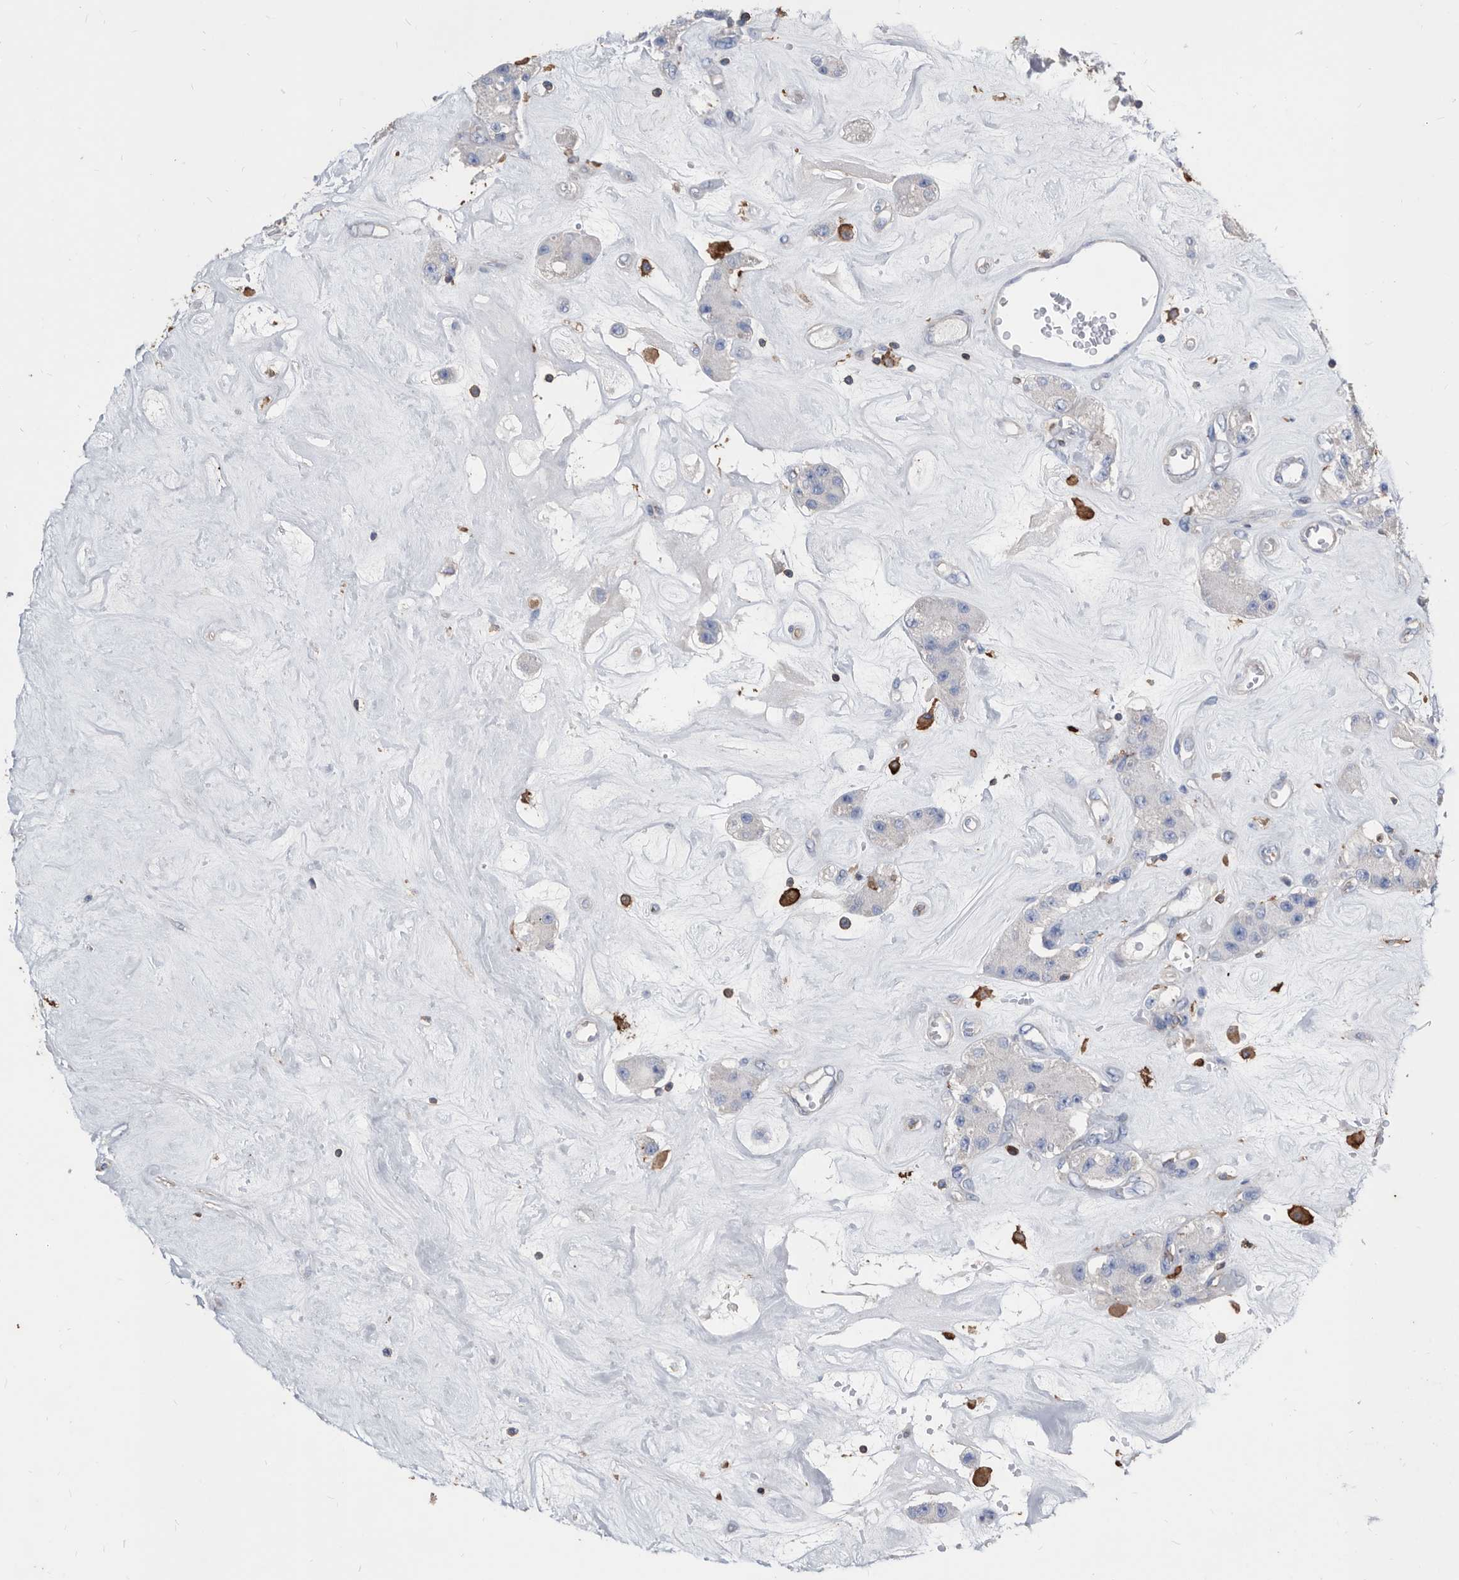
{"staining": {"intensity": "negative", "quantity": "none", "location": "none"}, "tissue": "carcinoid", "cell_type": "Tumor cells", "image_type": "cancer", "snomed": [{"axis": "morphology", "description": "Carcinoid, malignant, NOS"}, {"axis": "topography", "description": "Pancreas"}], "caption": "Tumor cells show no significant staining in carcinoid.", "gene": "MS4A4A", "patient": {"sex": "male", "age": 41}}